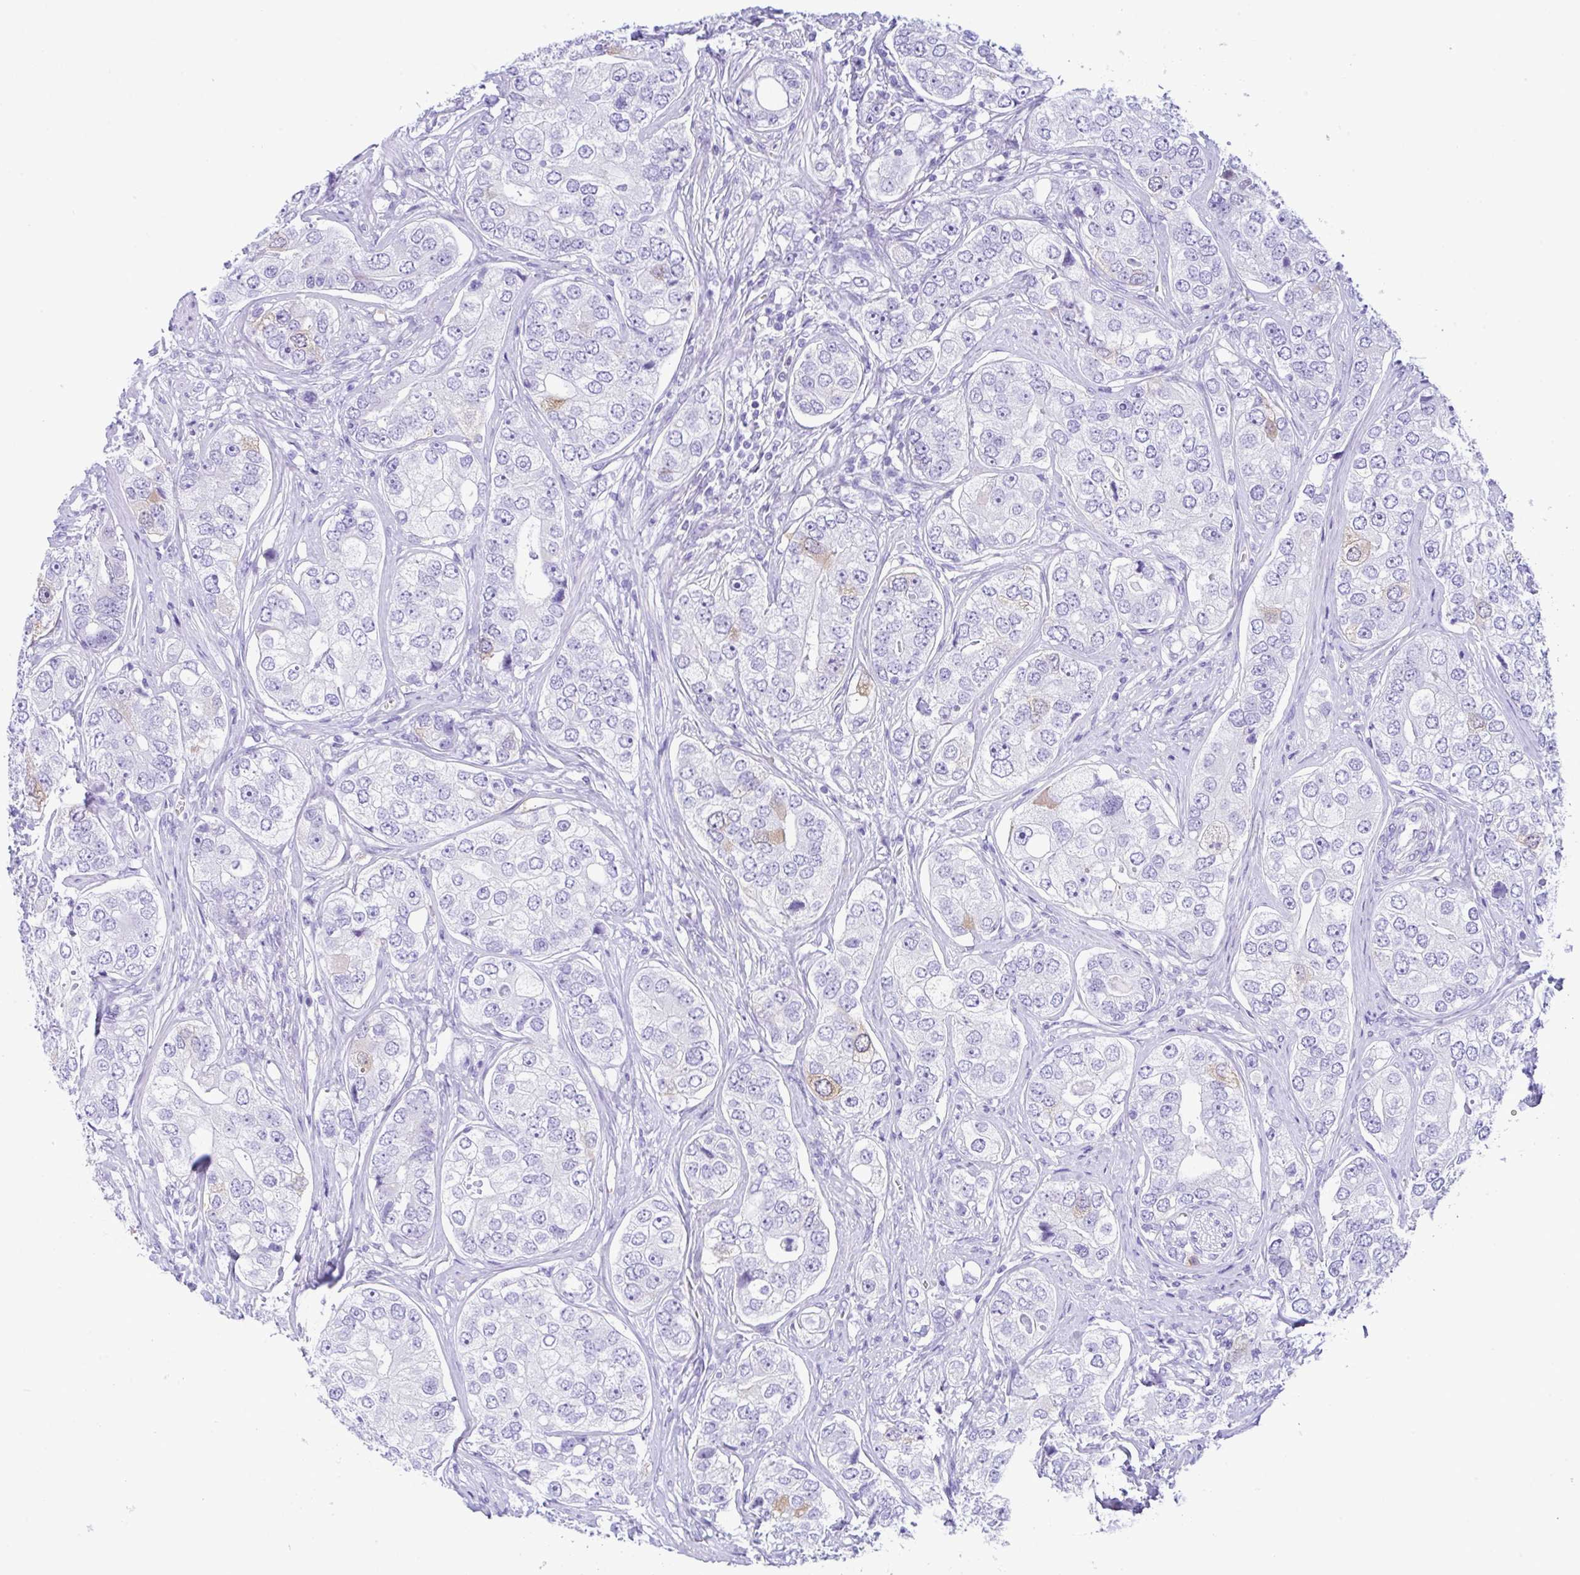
{"staining": {"intensity": "negative", "quantity": "none", "location": "none"}, "tissue": "prostate cancer", "cell_type": "Tumor cells", "image_type": "cancer", "snomed": [{"axis": "morphology", "description": "Adenocarcinoma, High grade"}, {"axis": "topography", "description": "Prostate"}], "caption": "The photomicrograph demonstrates no staining of tumor cells in prostate adenocarcinoma (high-grade). (Immunohistochemistry (ihc), brightfield microscopy, high magnification).", "gene": "RRM2", "patient": {"sex": "male", "age": 60}}